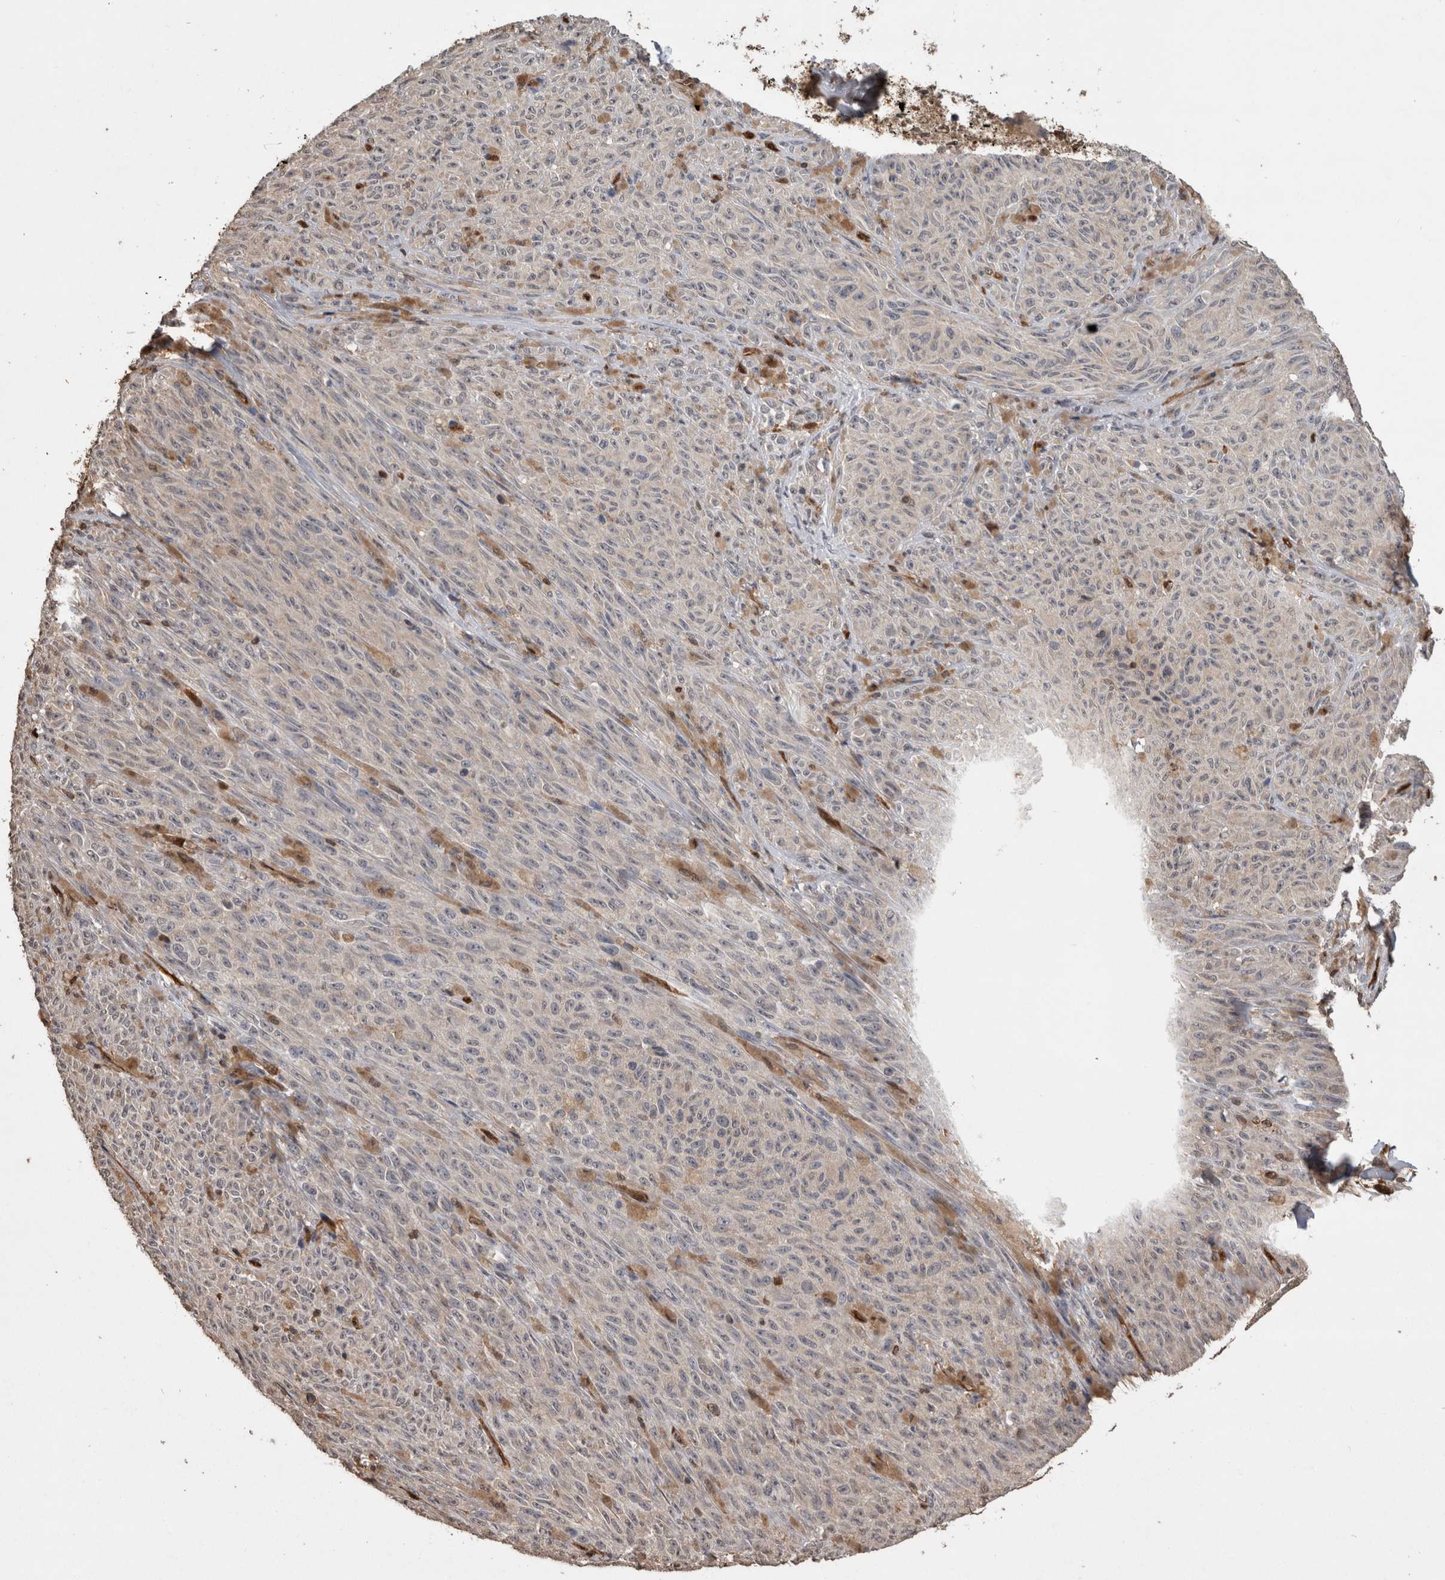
{"staining": {"intensity": "negative", "quantity": "none", "location": "none"}, "tissue": "melanoma", "cell_type": "Tumor cells", "image_type": "cancer", "snomed": [{"axis": "morphology", "description": "Malignant melanoma, NOS"}, {"axis": "topography", "description": "Skin"}], "caption": "Tumor cells show no significant protein positivity in melanoma.", "gene": "LXN", "patient": {"sex": "female", "age": 82}}